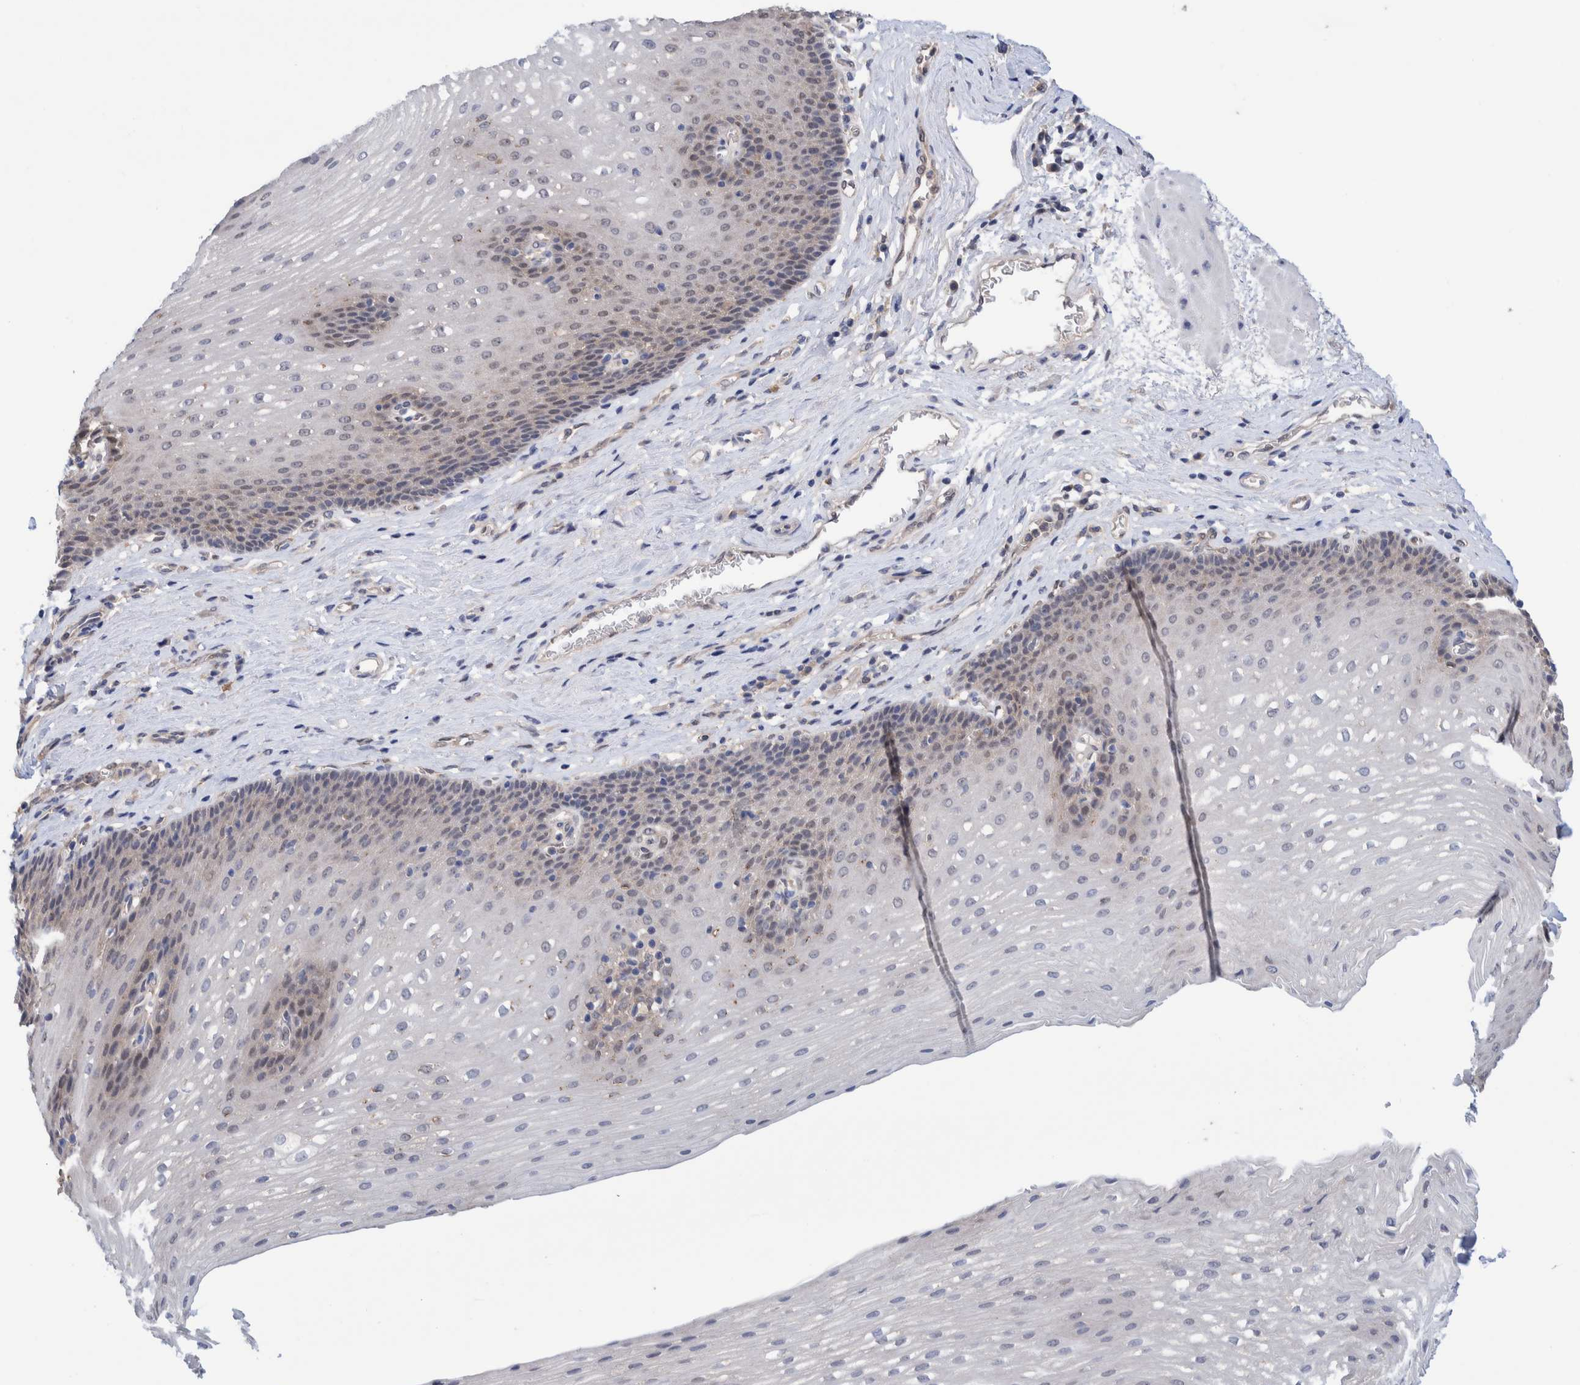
{"staining": {"intensity": "weak", "quantity": "<25%", "location": "cytoplasmic/membranous"}, "tissue": "esophagus", "cell_type": "Squamous epithelial cells", "image_type": "normal", "snomed": [{"axis": "morphology", "description": "Normal tissue, NOS"}, {"axis": "topography", "description": "Esophagus"}], "caption": "An immunohistochemistry (IHC) photomicrograph of benign esophagus is shown. There is no staining in squamous epithelial cells of esophagus.", "gene": "PFAS", "patient": {"sex": "male", "age": 48}}